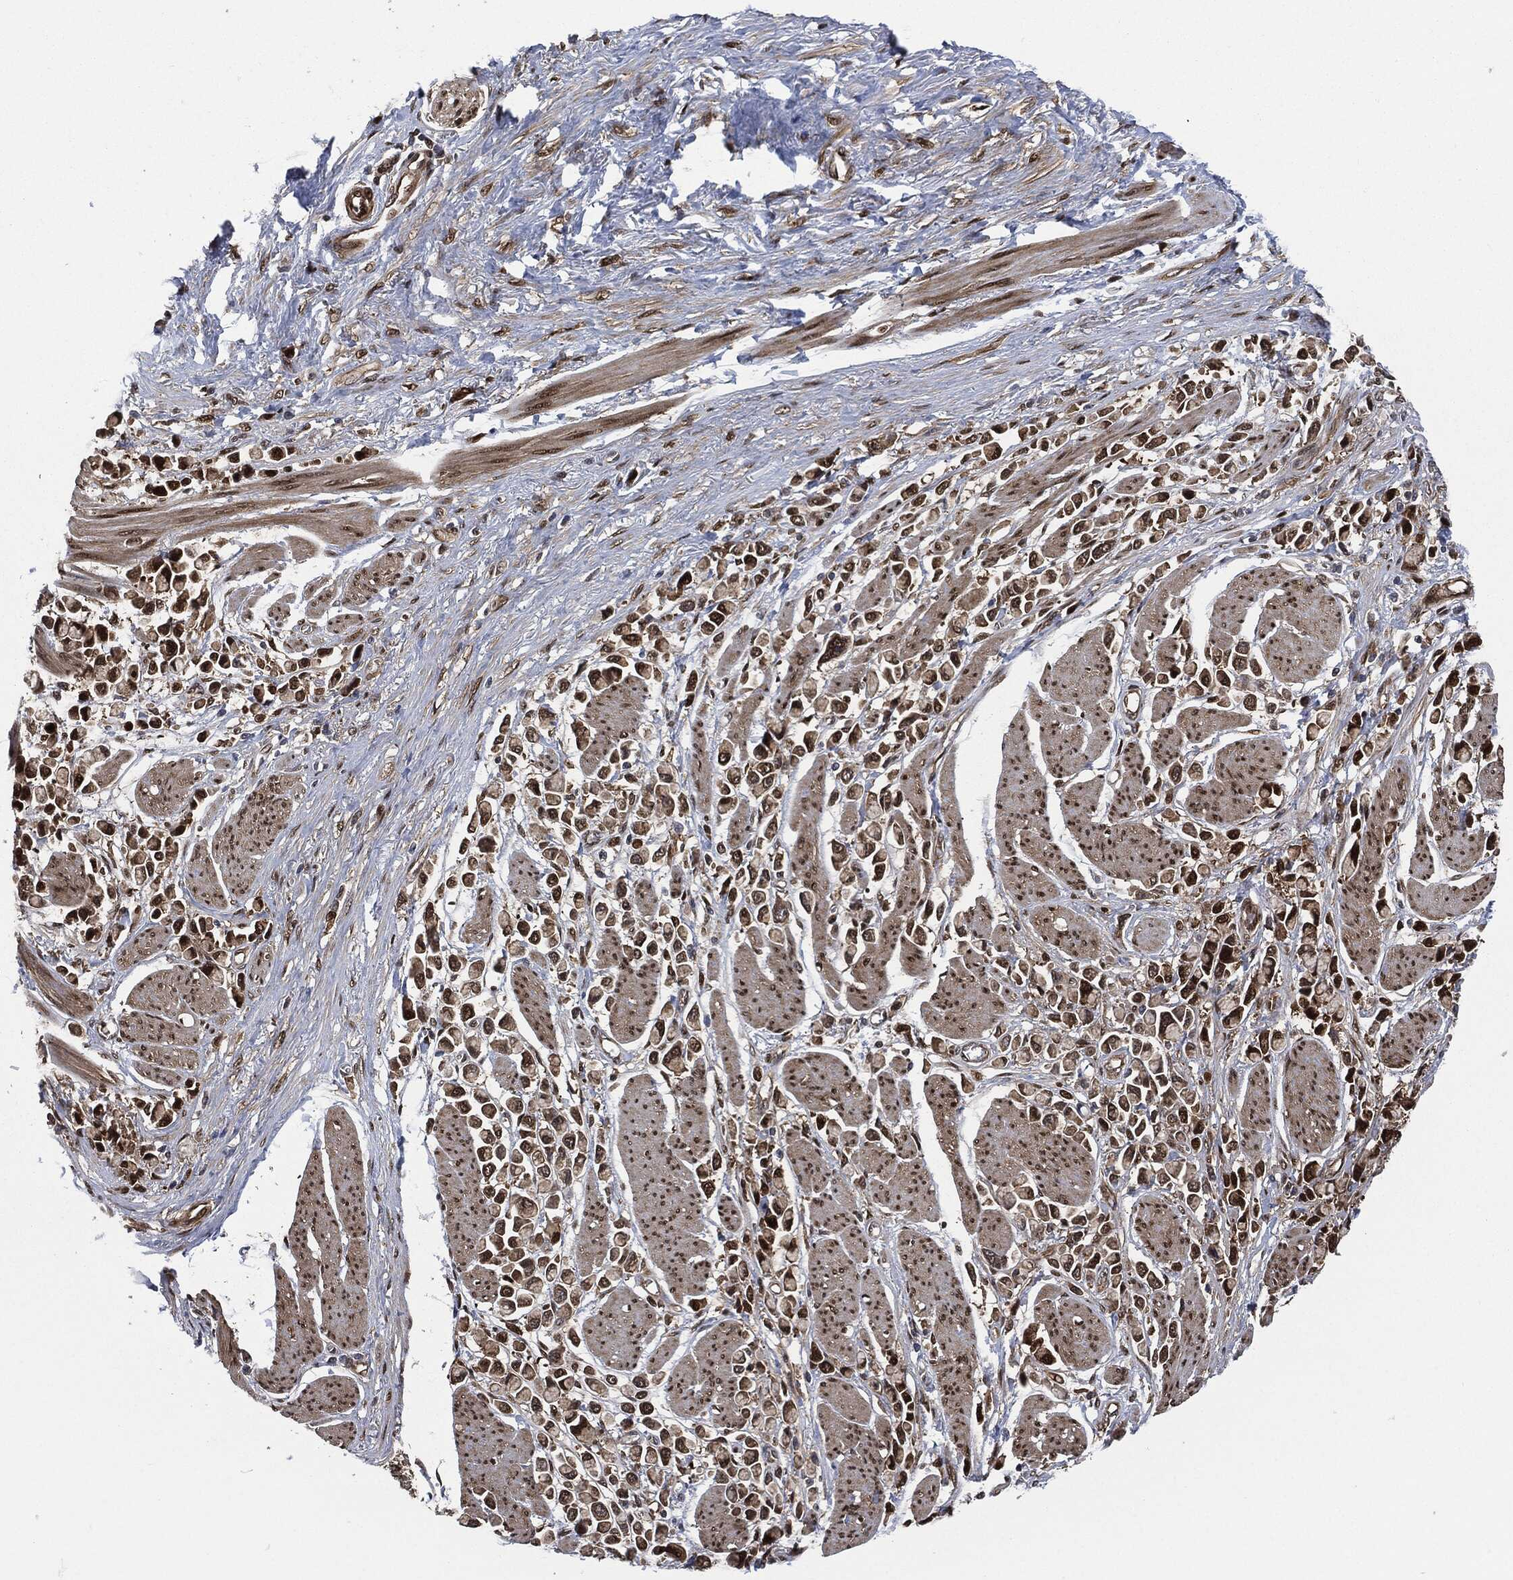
{"staining": {"intensity": "strong", "quantity": "25%-75%", "location": "cytoplasmic/membranous,nuclear"}, "tissue": "stomach cancer", "cell_type": "Tumor cells", "image_type": "cancer", "snomed": [{"axis": "morphology", "description": "Adenocarcinoma, NOS"}, {"axis": "topography", "description": "Stomach"}], "caption": "Immunohistochemistry photomicrograph of neoplastic tissue: human adenocarcinoma (stomach) stained using immunohistochemistry (IHC) demonstrates high levels of strong protein expression localized specifically in the cytoplasmic/membranous and nuclear of tumor cells, appearing as a cytoplasmic/membranous and nuclear brown color.", "gene": "DCTN1", "patient": {"sex": "female", "age": 81}}